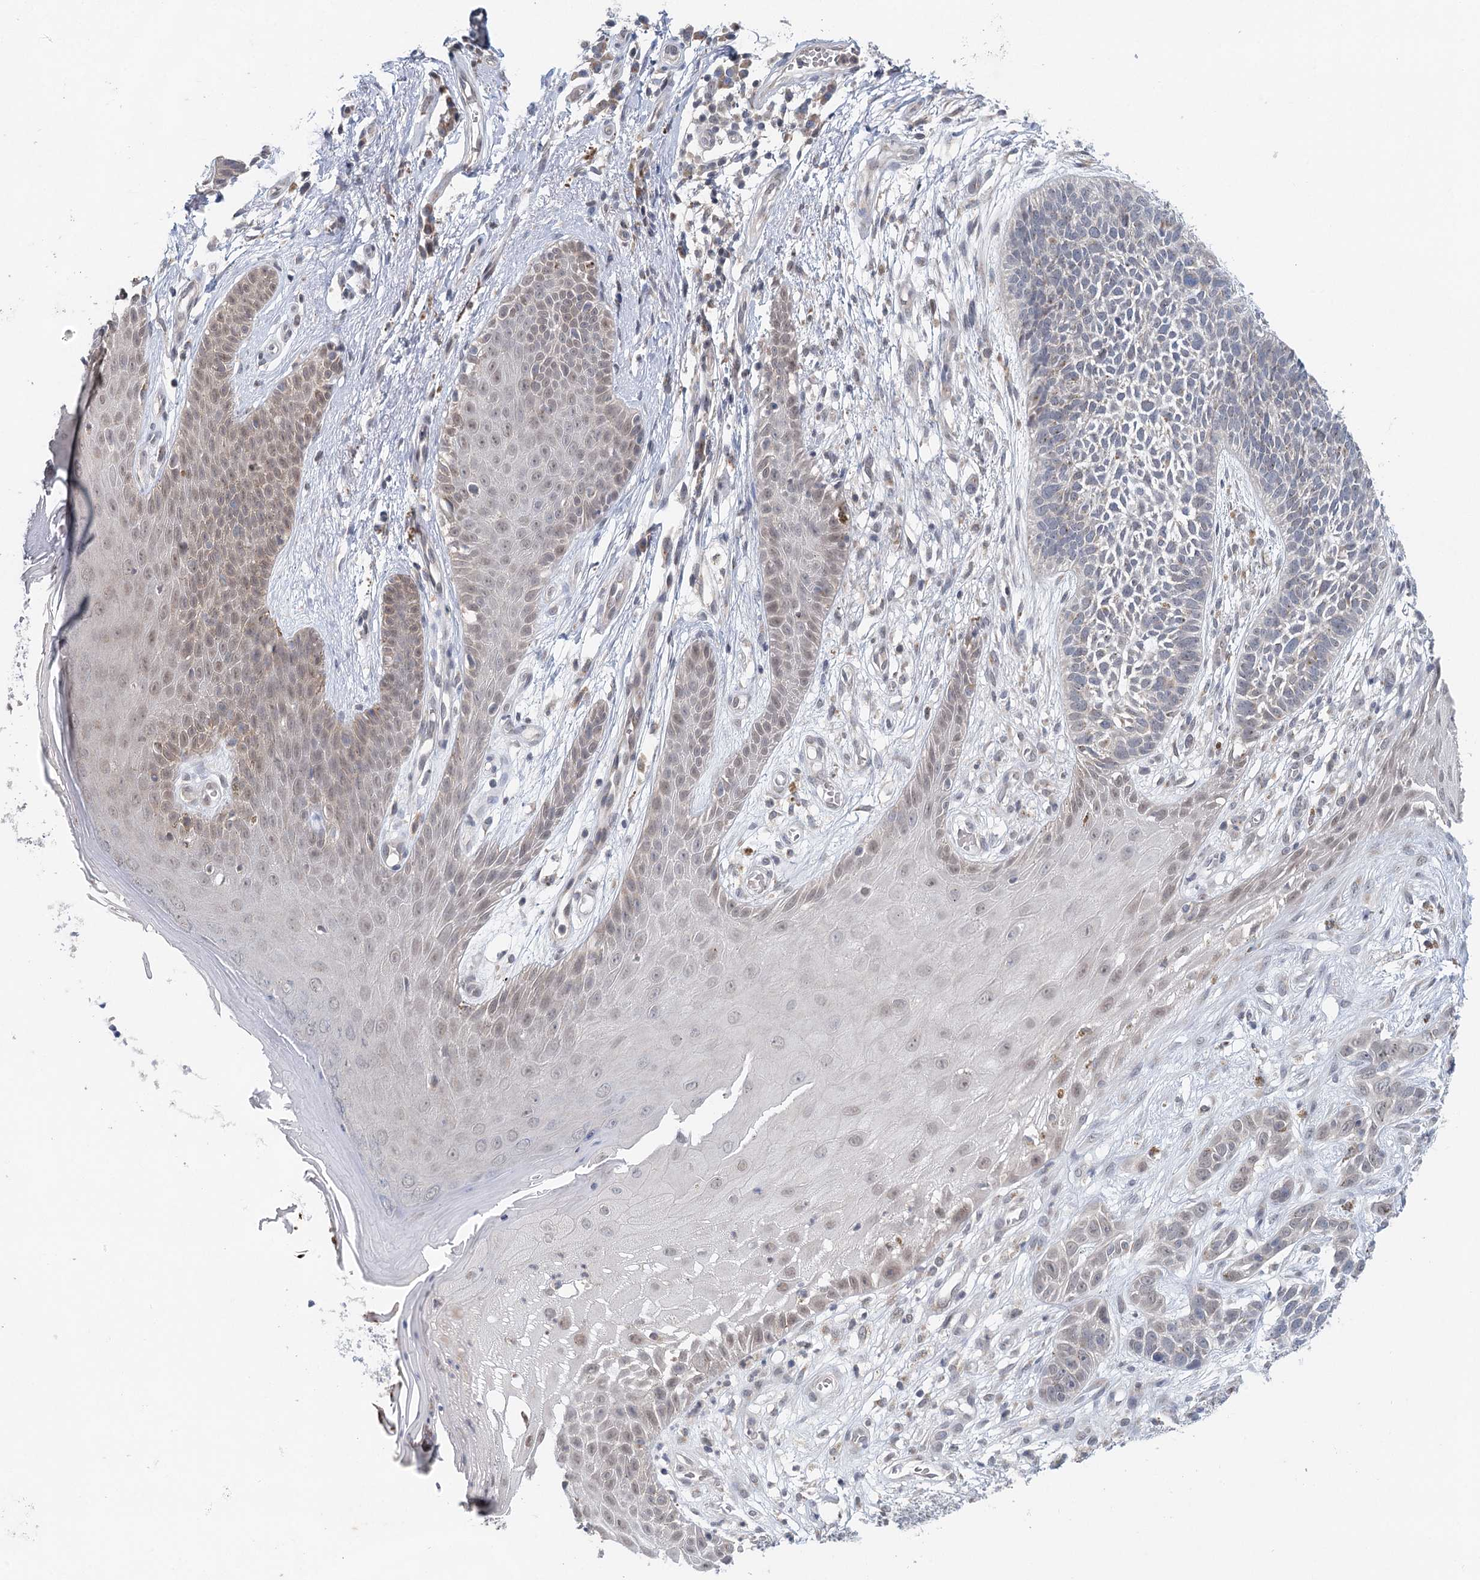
{"staining": {"intensity": "negative", "quantity": "none", "location": "none"}, "tissue": "skin cancer", "cell_type": "Tumor cells", "image_type": "cancer", "snomed": [{"axis": "morphology", "description": "Basal cell carcinoma"}, {"axis": "topography", "description": "Skin"}], "caption": "Skin basal cell carcinoma was stained to show a protein in brown. There is no significant staining in tumor cells.", "gene": "BLTP1", "patient": {"sex": "female", "age": 84}}